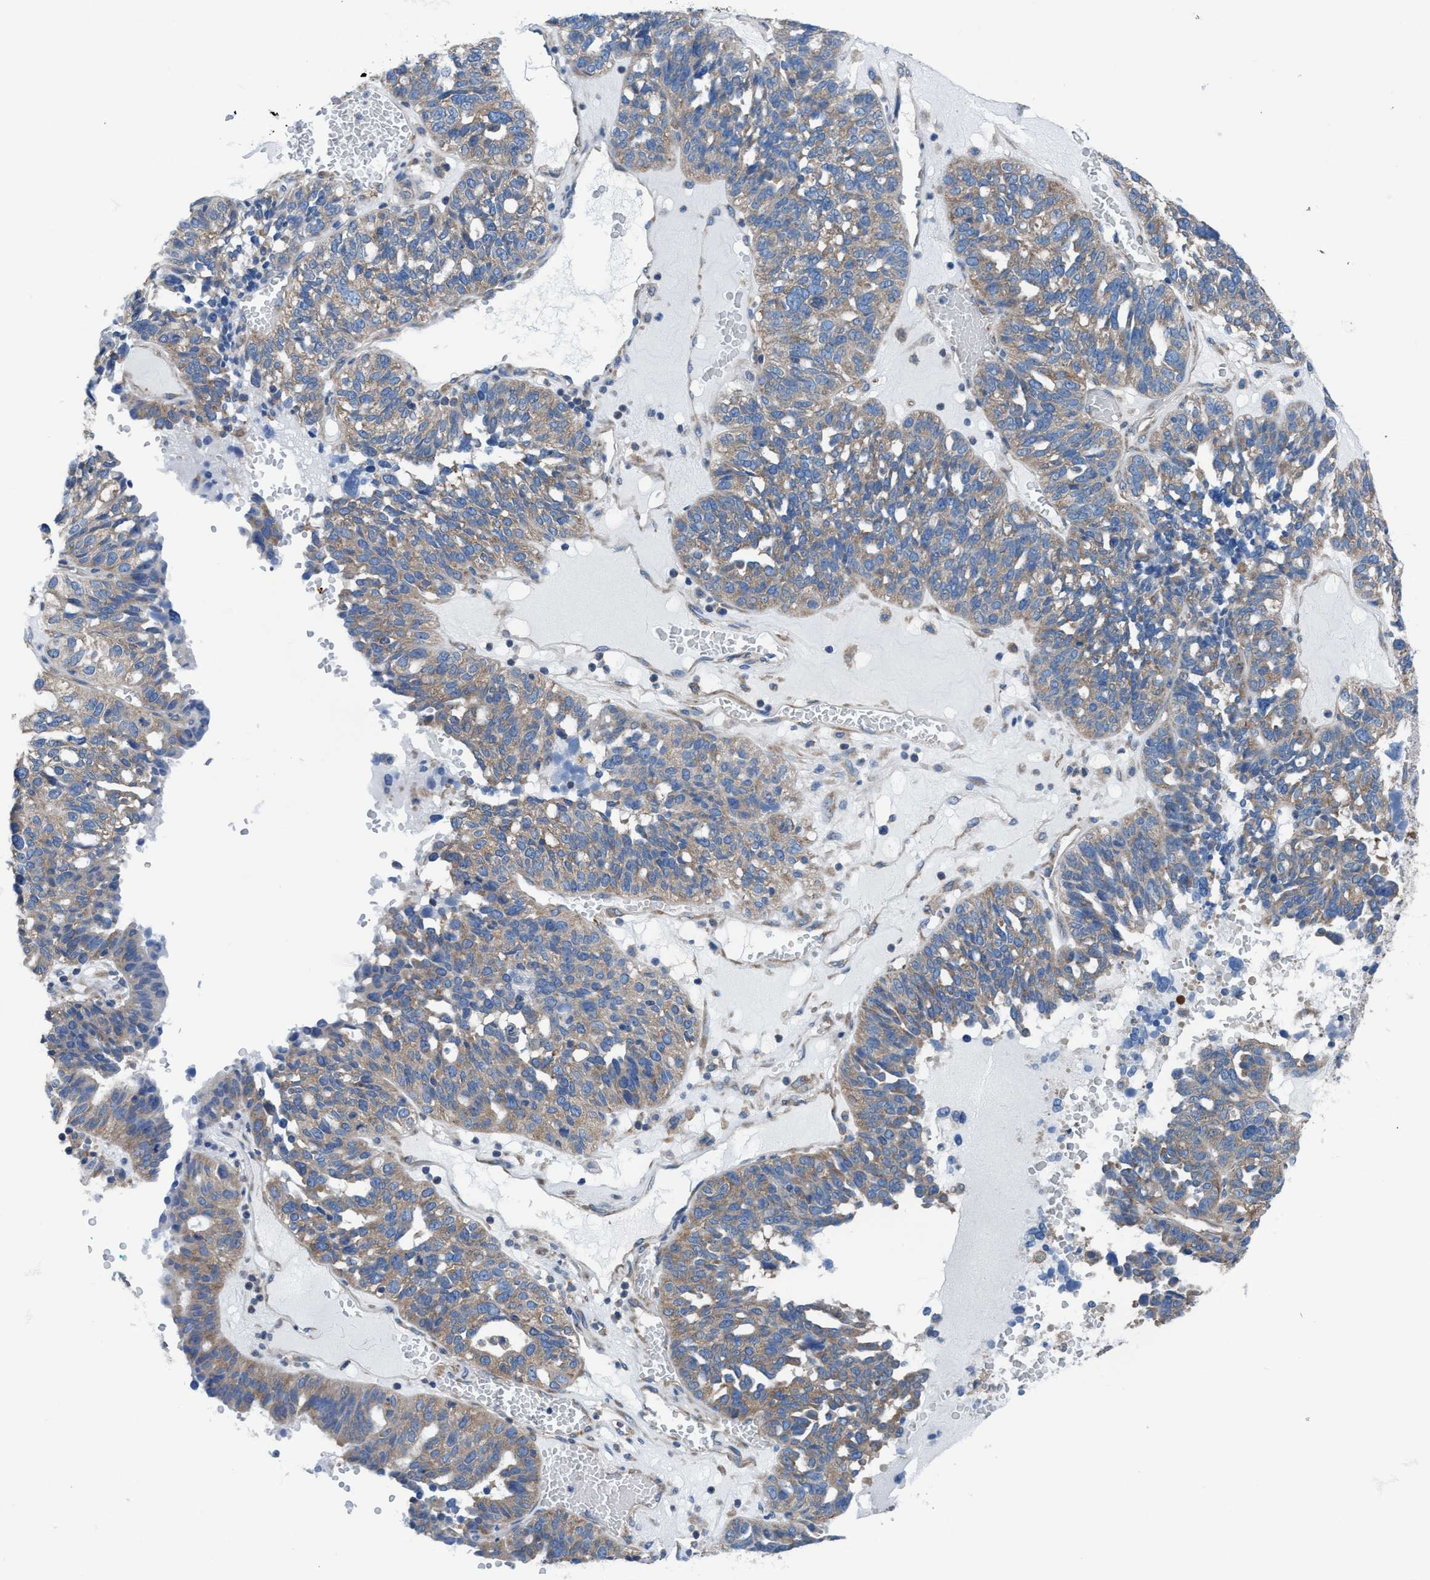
{"staining": {"intensity": "weak", "quantity": "25%-75%", "location": "cytoplasmic/membranous"}, "tissue": "ovarian cancer", "cell_type": "Tumor cells", "image_type": "cancer", "snomed": [{"axis": "morphology", "description": "Cystadenocarcinoma, serous, NOS"}, {"axis": "topography", "description": "Ovary"}], "caption": "There is low levels of weak cytoplasmic/membranous staining in tumor cells of ovarian cancer (serous cystadenocarcinoma), as demonstrated by immunohistochemical staining (brown color).", "gene": "NMT1", "patient": {"sex": "female", "age": 59}}